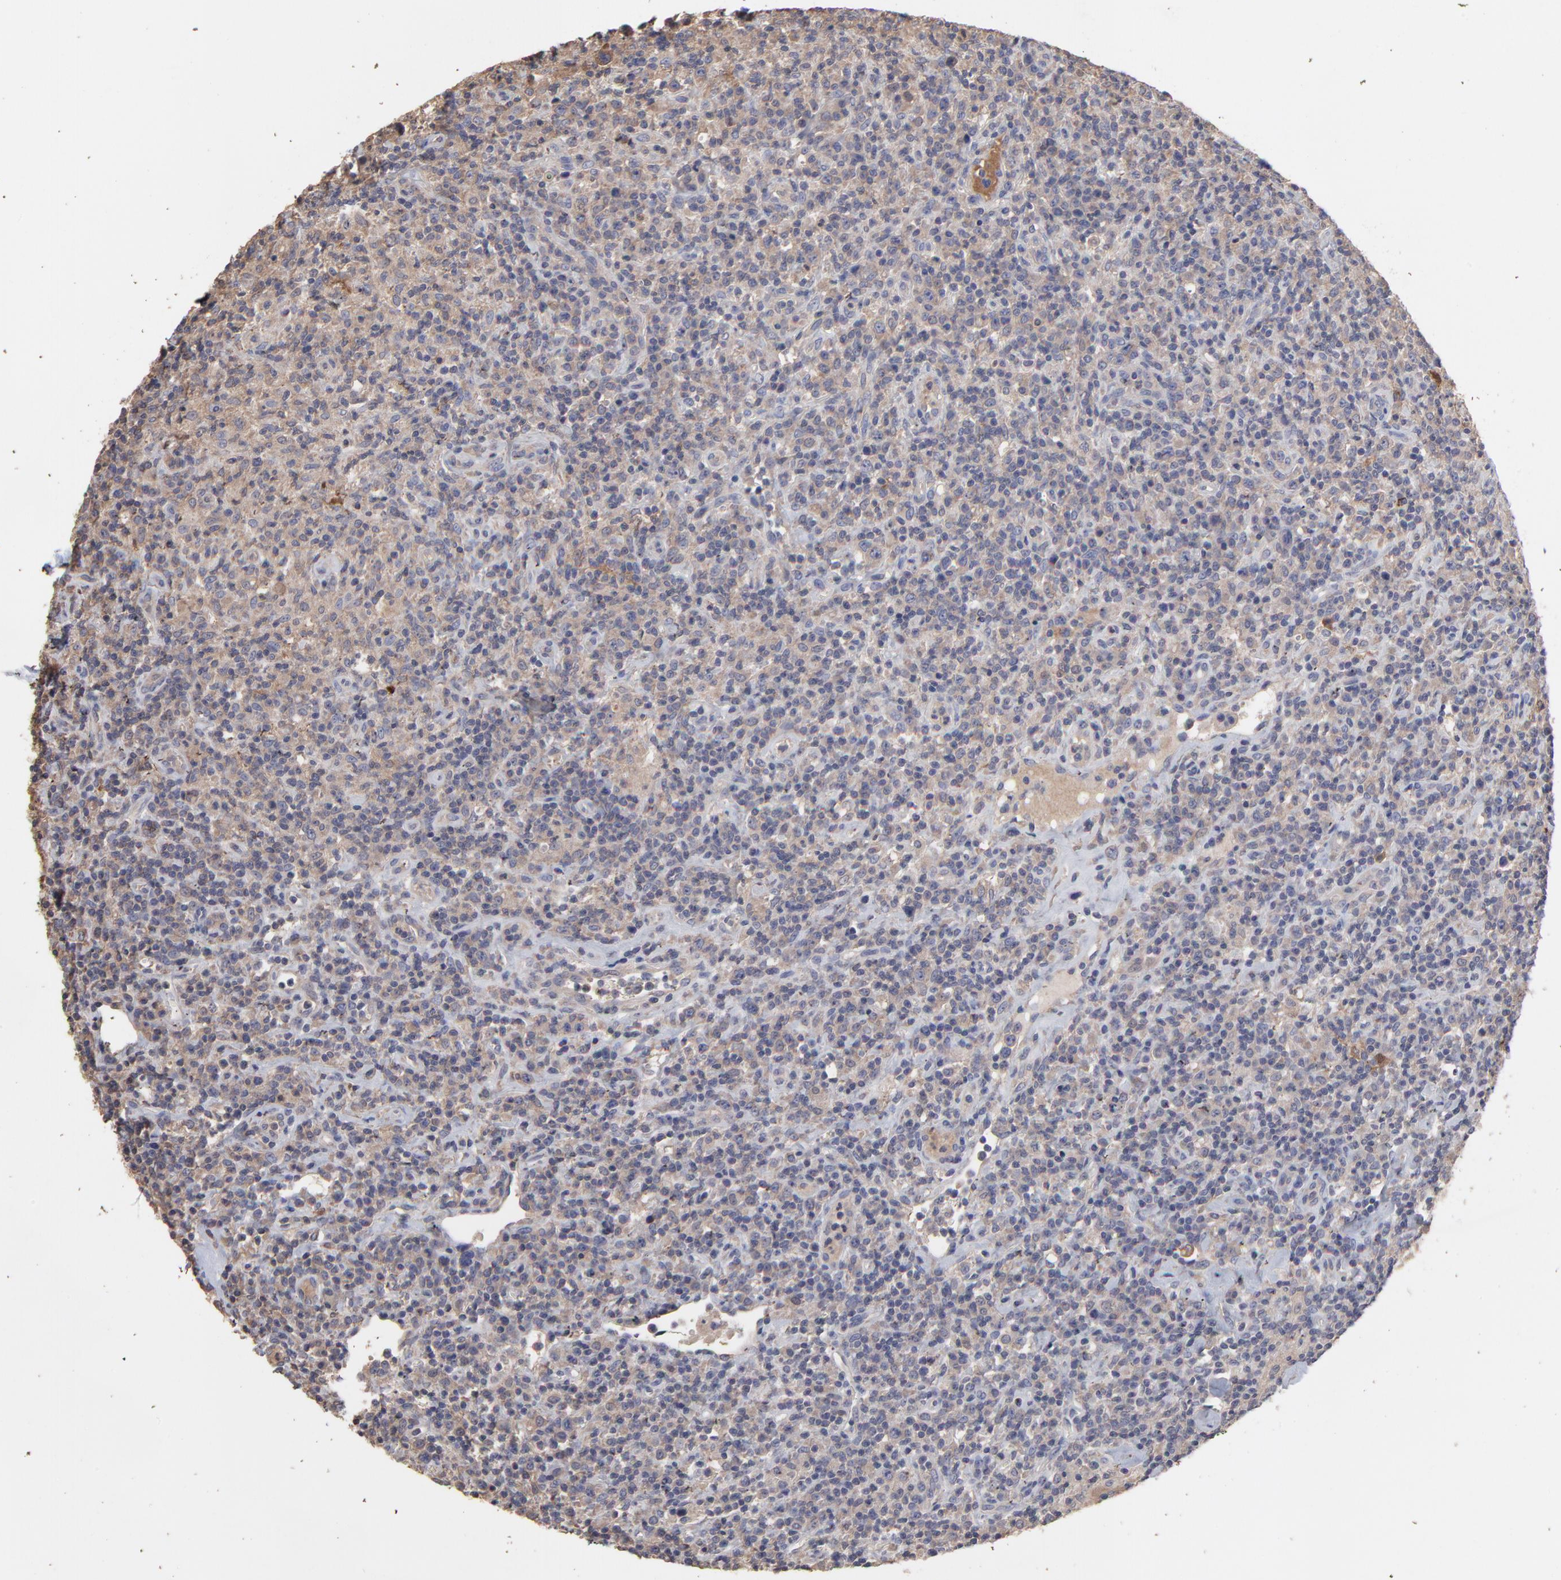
{"staining": {"intensity": "weak", "quantity": "25%-75%", "location": "cytoplasmic/membranous"}, "tissue": "lymphoma", "cell_type": "Tumor cells", "image_type": "cancer", "snomed": [{"axis": "morphology", "description": "Hodgkin's disease, NOS"}, {"axis": "topography", "description": "Lymph node"}], "caption": "A brown stain highlights weak cytoplasmic/membranous positivity of a protein in human Hodgkin's disease tumor cells.", "gene": "TANGO2", "patient": {"sex": "male", "age": 65}}